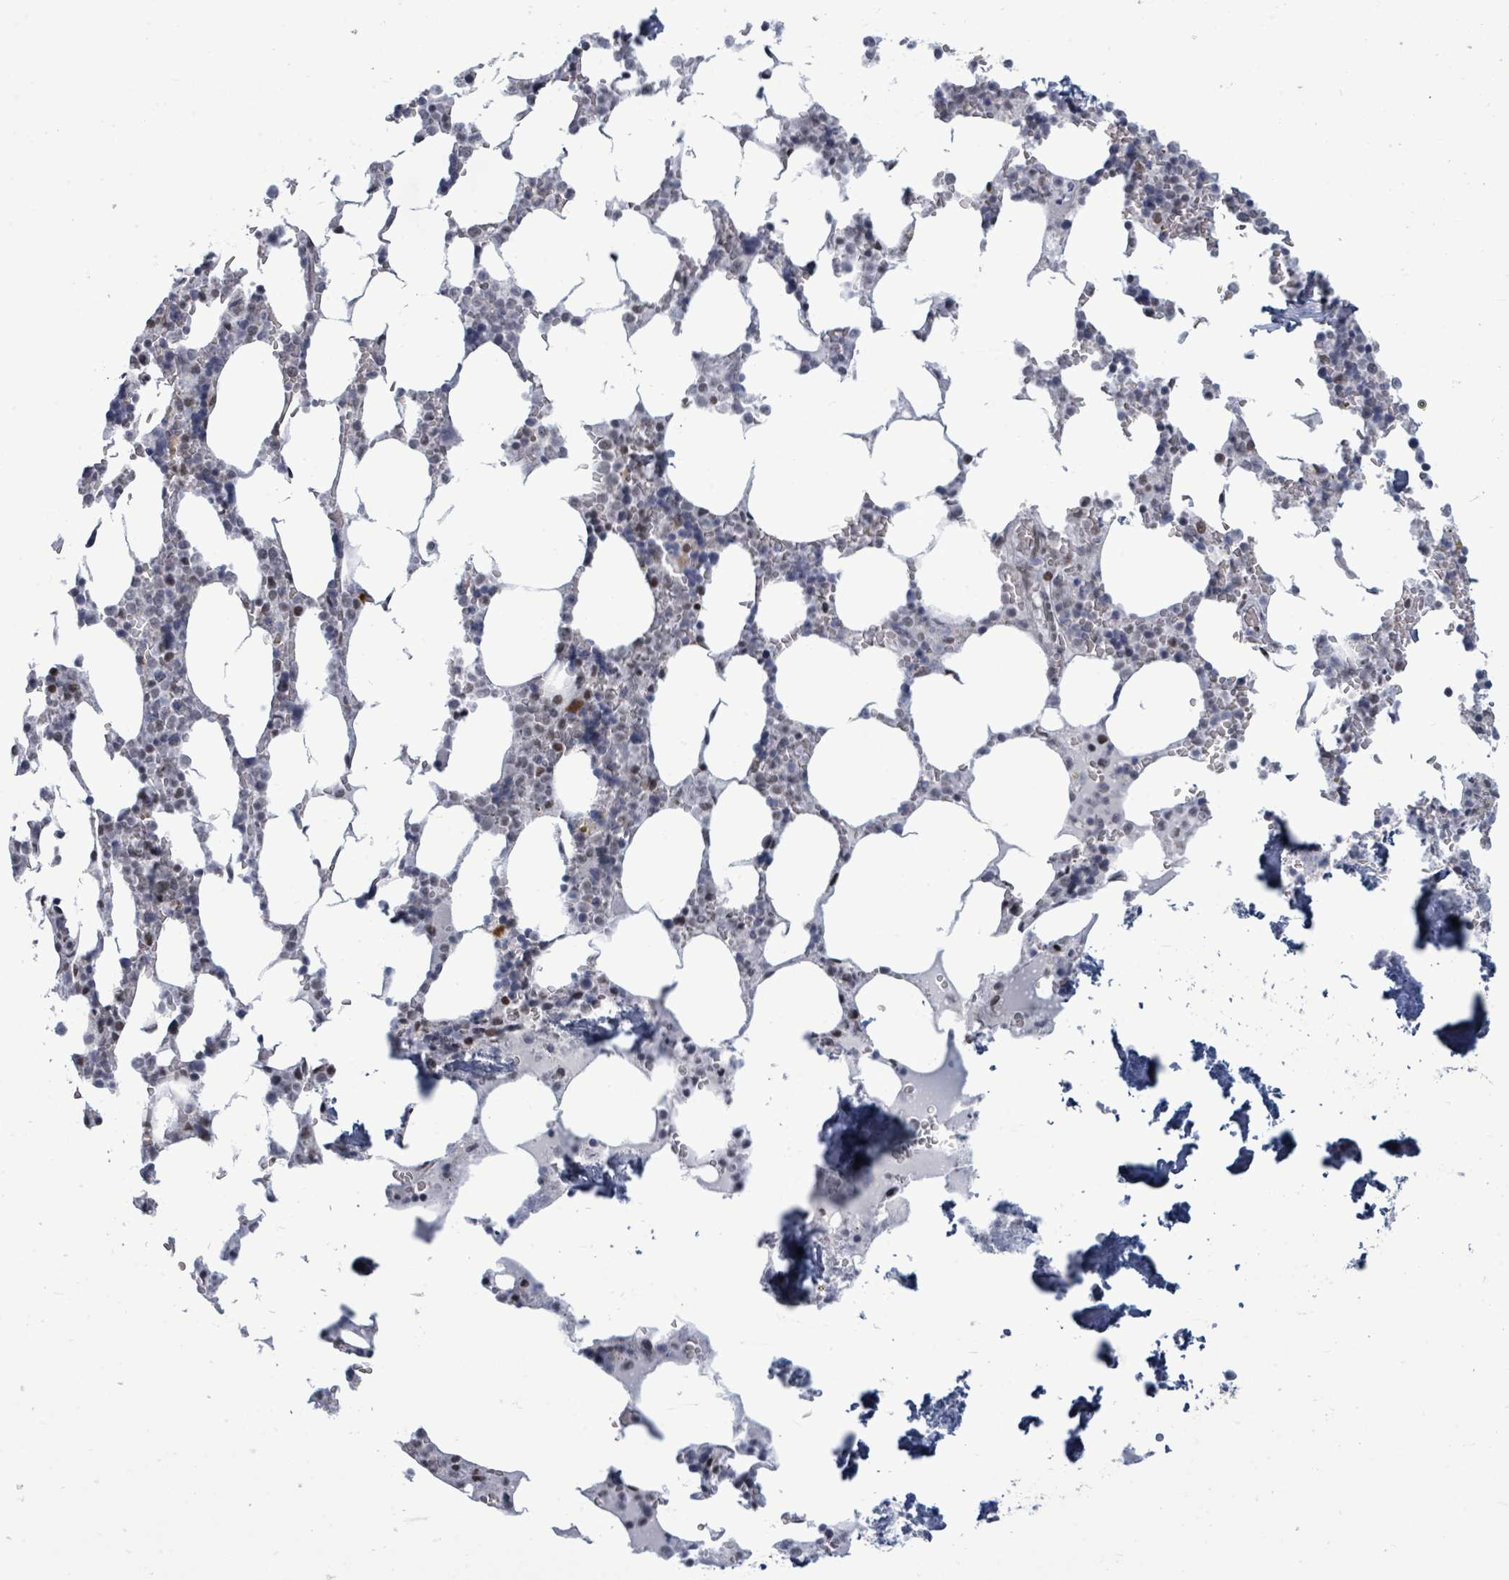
{"staining": {"intensity": "moderate", "quantity": "<25%", "location": "cytoplasmic/membranous,nuclear"}, "tissue": "bone marrow", "cell_type": "Hematopoietic cells", "image_type": "normal", "snomed": [{"axis": "morphology", "description": "Normal tissue, NOS"}, {"axis": "topography", "description": "Bone marrow"}], "caption": "Protein analysis of benign bone marrow reveals moderate cytoplasmic/membranous,nuclear positivity in about <25% of hematopoietic cells.", "gene": "BIVM", "patient": {"sex": "male", "age": 64}}